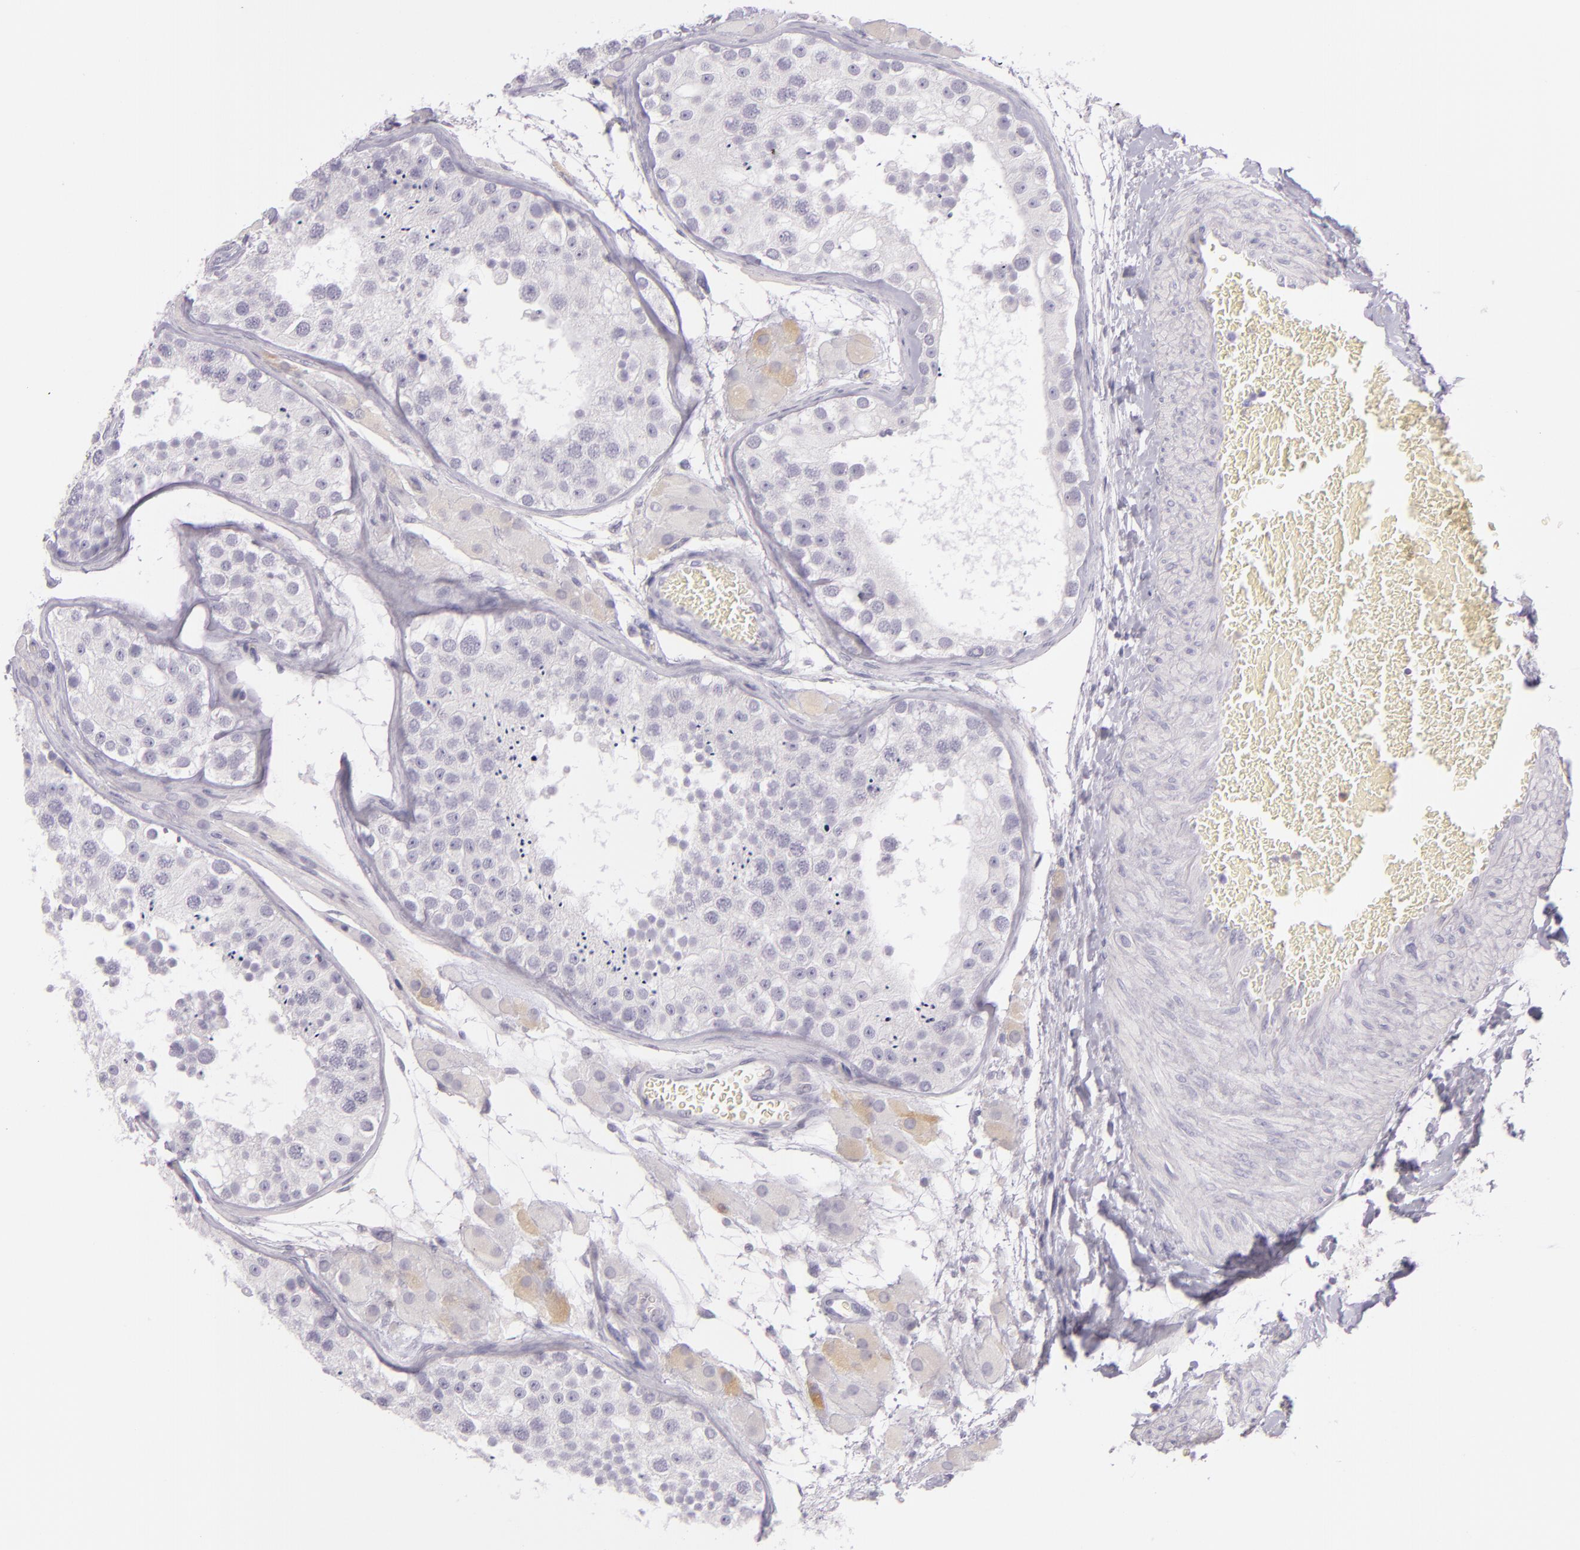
{"staining": {"intensity": "negative", "quantity": "none", "location": "none"}, "tissue": "testis", "cell_type": "Cells in seminiferous ducts", "image_type": "normal", "snomed": [{"axis": "morphology", "description": "Normal tissue, NOS"}, {"axis": "topography", "description": "Testis"}], "caption": "DAB immunohistochemical staining of normal testis demonstrates no significant staining in cells in seminiferous ducts.", "gene": "CBS", "patient": {"sex": "male", "age": 26}}